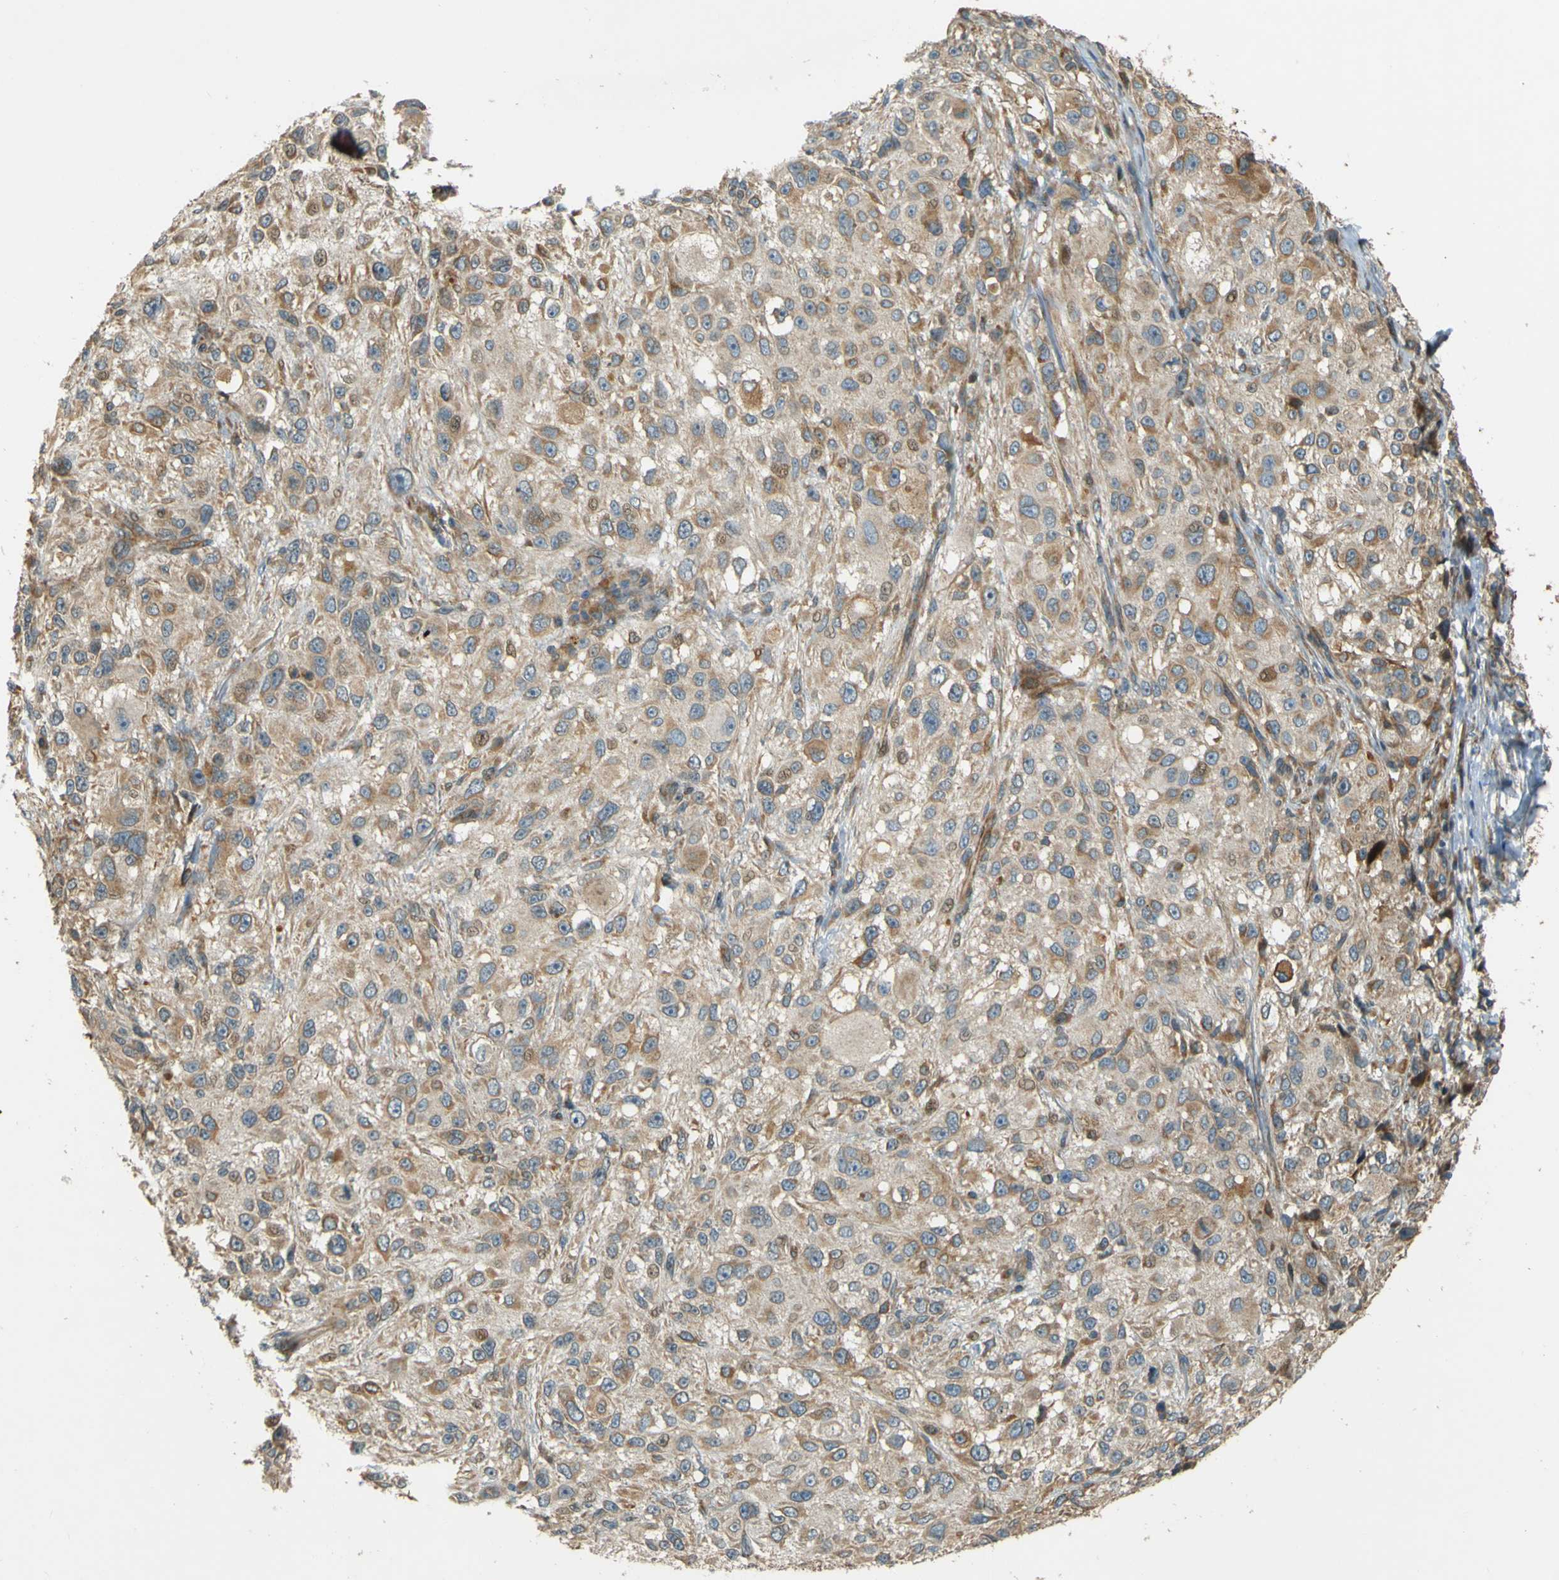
{"staining": {"intensity": "weak", "quantity": ">75%", "location": "cytoplasmic/membranous"}, "tissue": "melanoma", "cell_type": "Tumor cells", "image_type": "cancer", "snomed": [{"axis": "morphology", "description": "Necrosis, NOS"}, {"axis": "morphology", "description": "Malignant melanoma, NOS"}, {"axis": "topography", "description": "Skin"}], "caption": "Protein expression analysis of malignant melanoma reveals weak cytoplasmic/membranous staining in about >75% of tumor cells.", "gene": "LPCAT1", "patient": {"sex": "female", "age": 87}}